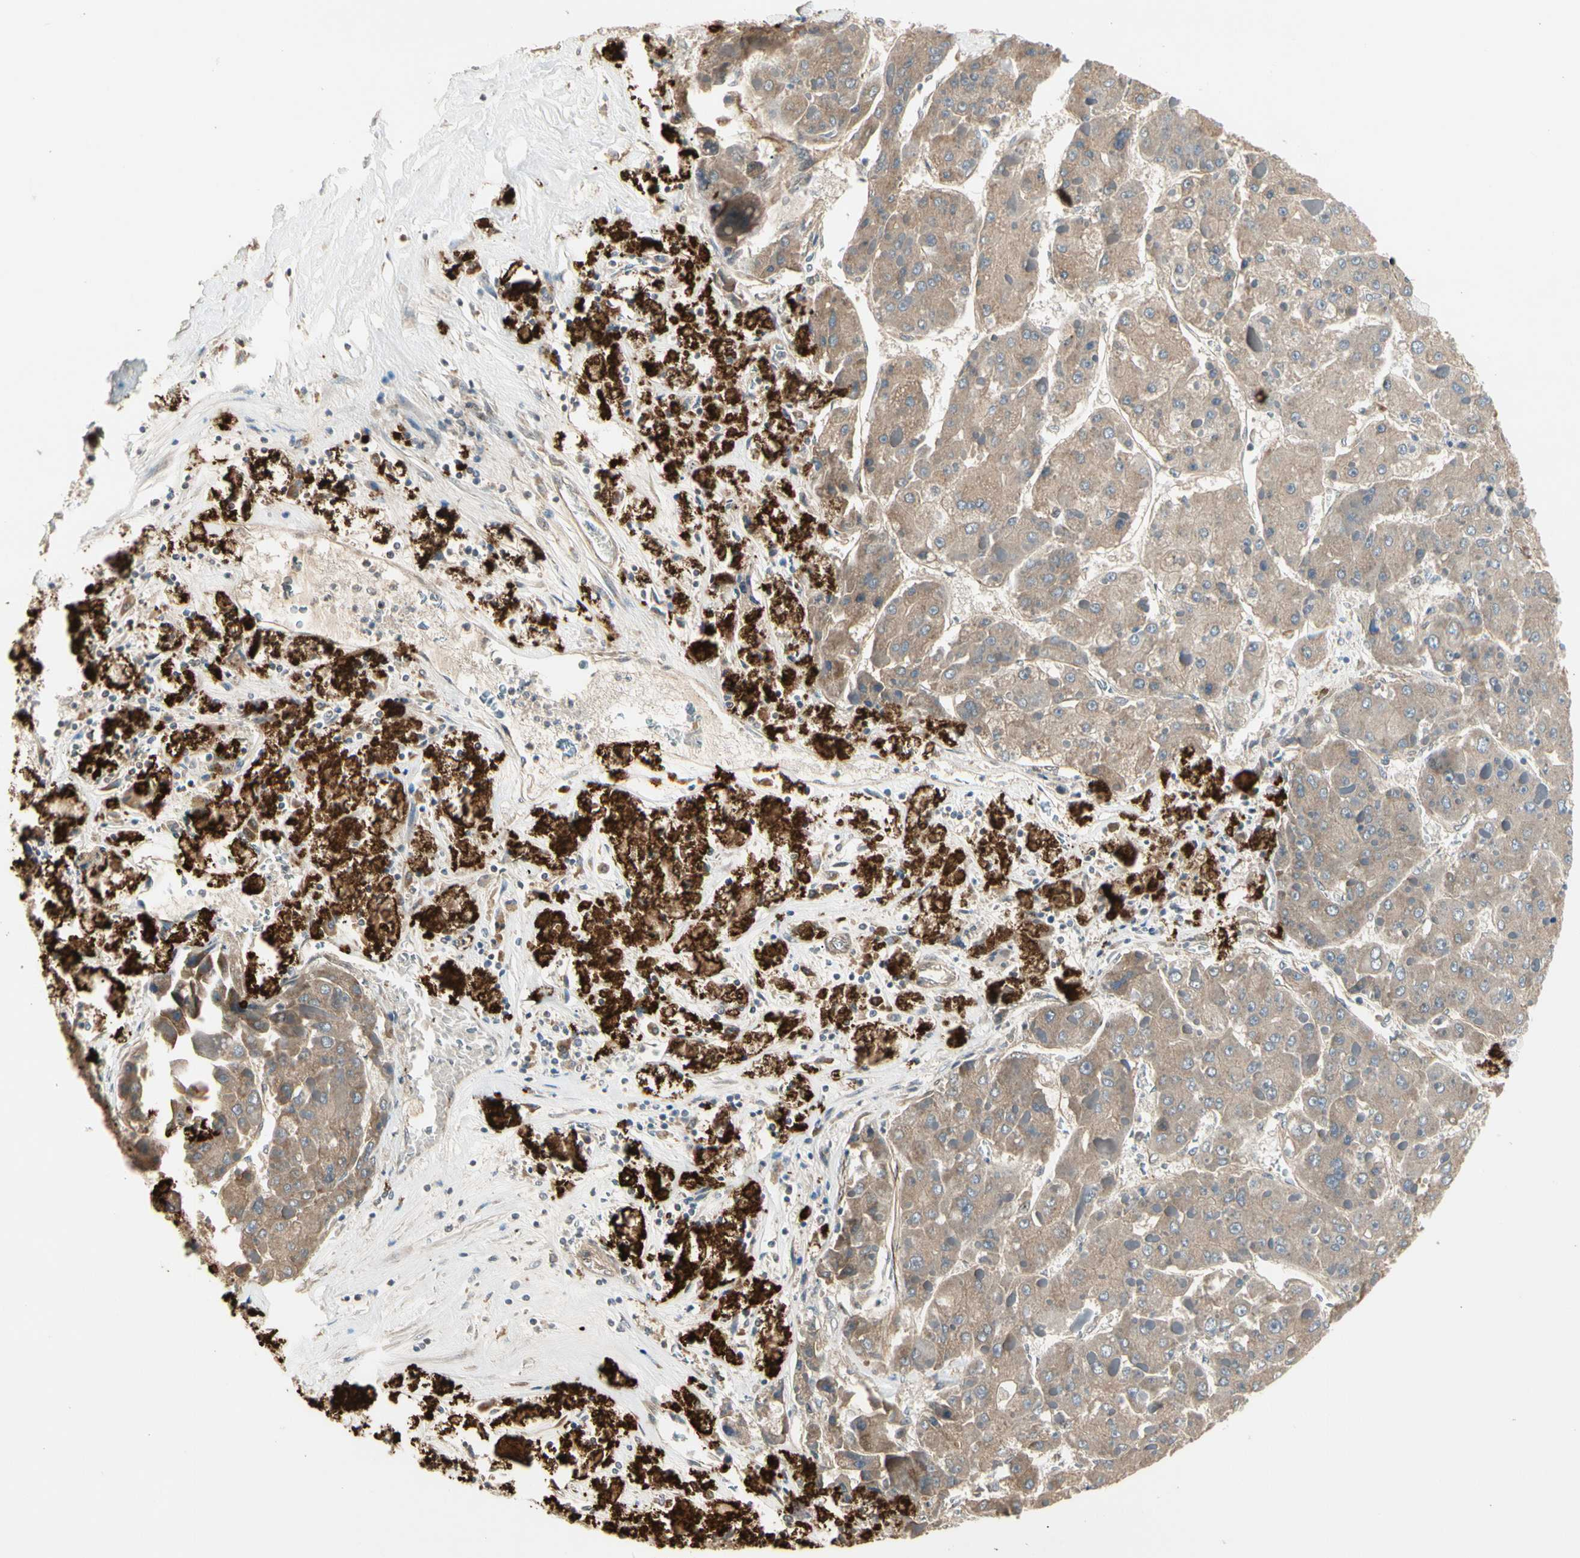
{"staining": {"intensity": "weak", "quantity": ">75%", "location": "cytoplasmic/membranous"}, "tissue": "liver cancer", "cell_type": "Tumor cells", "image_type": "cancer", "snomed": [{"axis": "morphology", "description": "Carcinoma, Hepatocellular, NOS"}, {"axis": "topography", "description": "Liver"}], "caption": "Protein analysis of hepatocellular carcinoma (liver) tissue reveals weak cytoplasmic/membranous positivity in about >75% of tumor cells.", "gene": "ATG4C", "patient": {"sex": "female", "age": 73}}